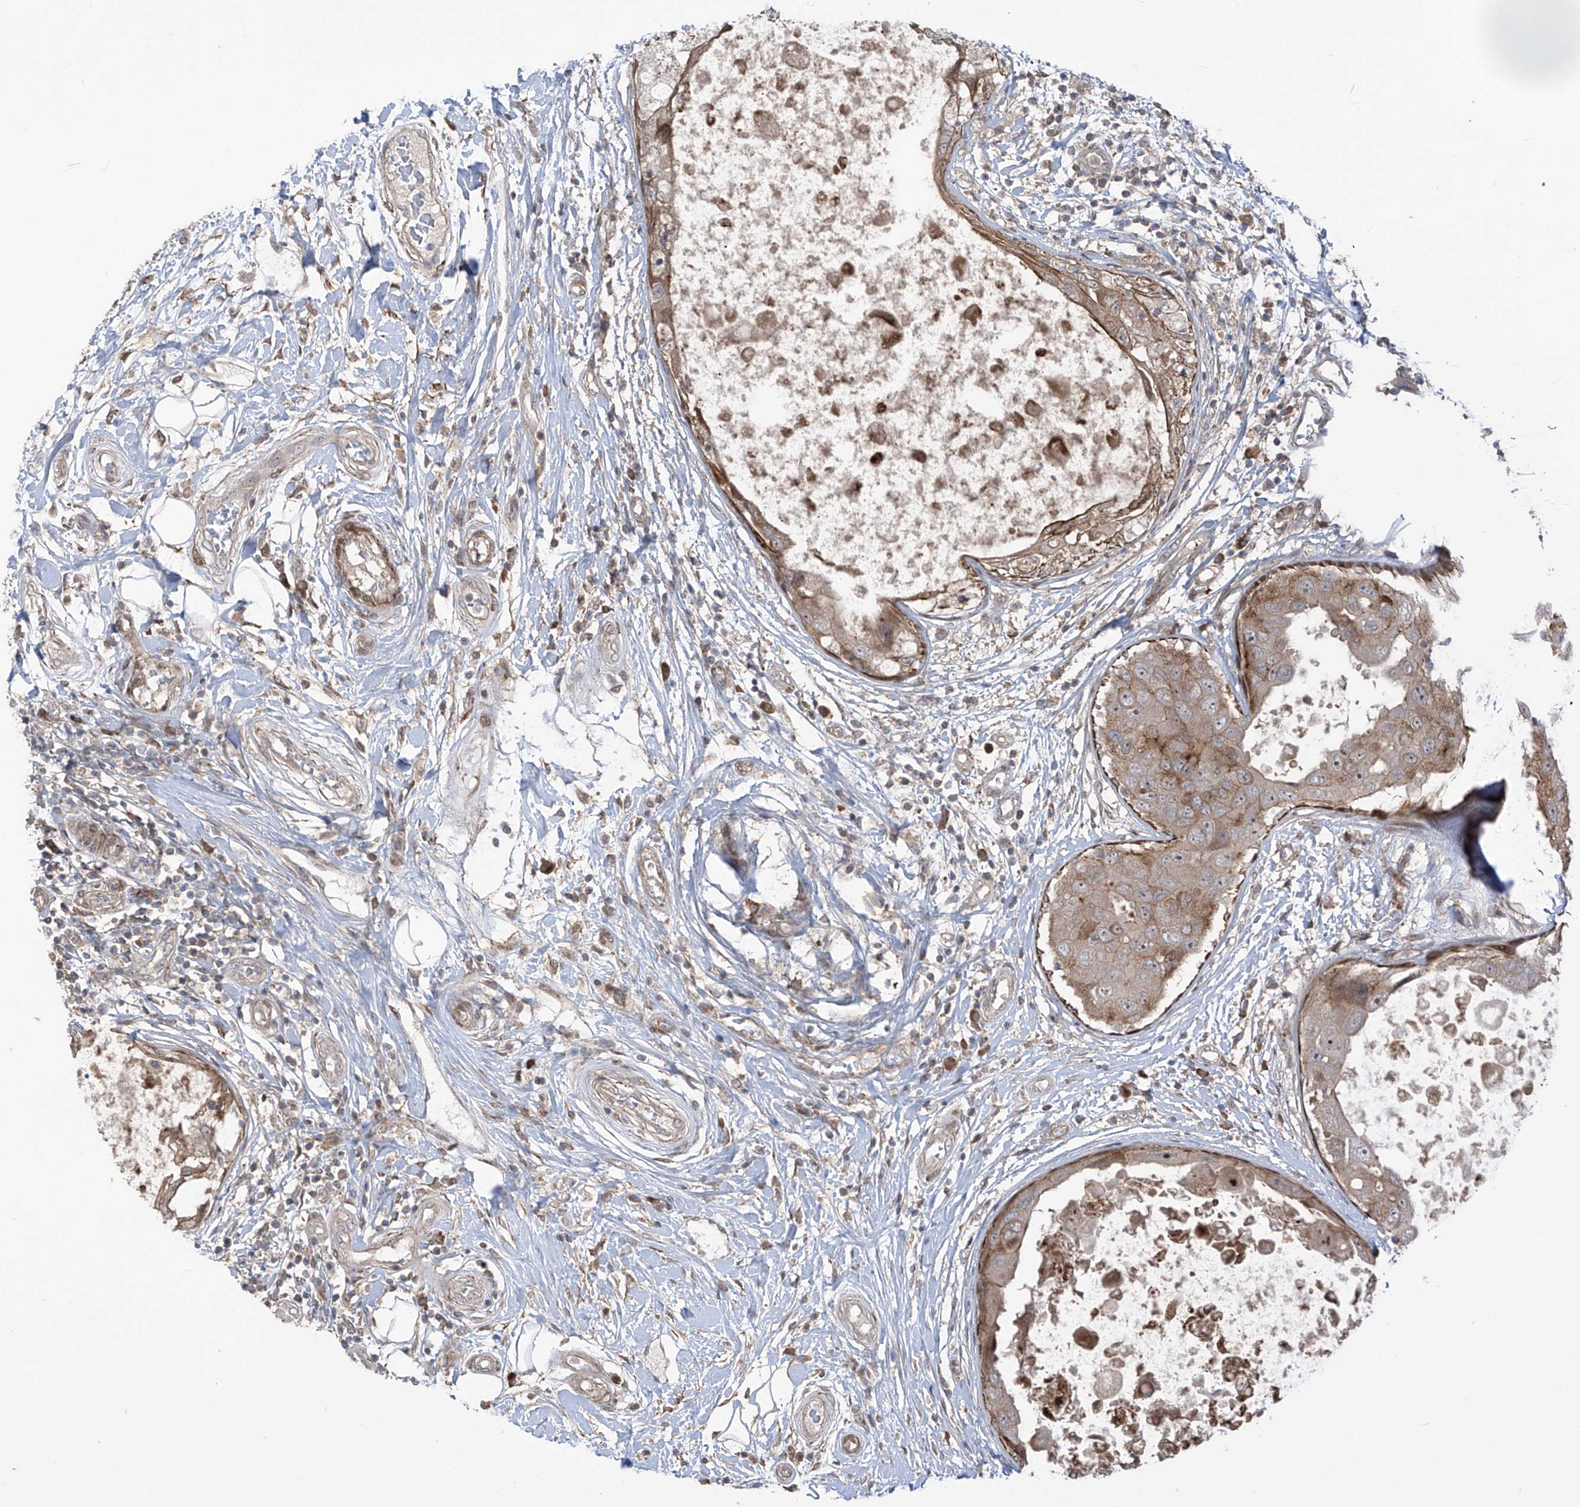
{"staining": {"intensity": "moderate", "quantity": ">75%", "location": "cytoplasmic/membranous"}, "tissue": "breast cancer", "cell_type": "Tumor cells", "image_type": "cancer", "snomed": [{"axis": "morphology", "description": "Duct carcinoma"}, {"axis": "topography", "description": "Breast"}], "caption": "Human breast cancer stained for a protein (brown) exhibits moderate cytoplasmic/membranous positive expression in approximately >75% of tumor cells.", "gene": "LRRC74A", "patient": {"sex": "female", "age": 27}}